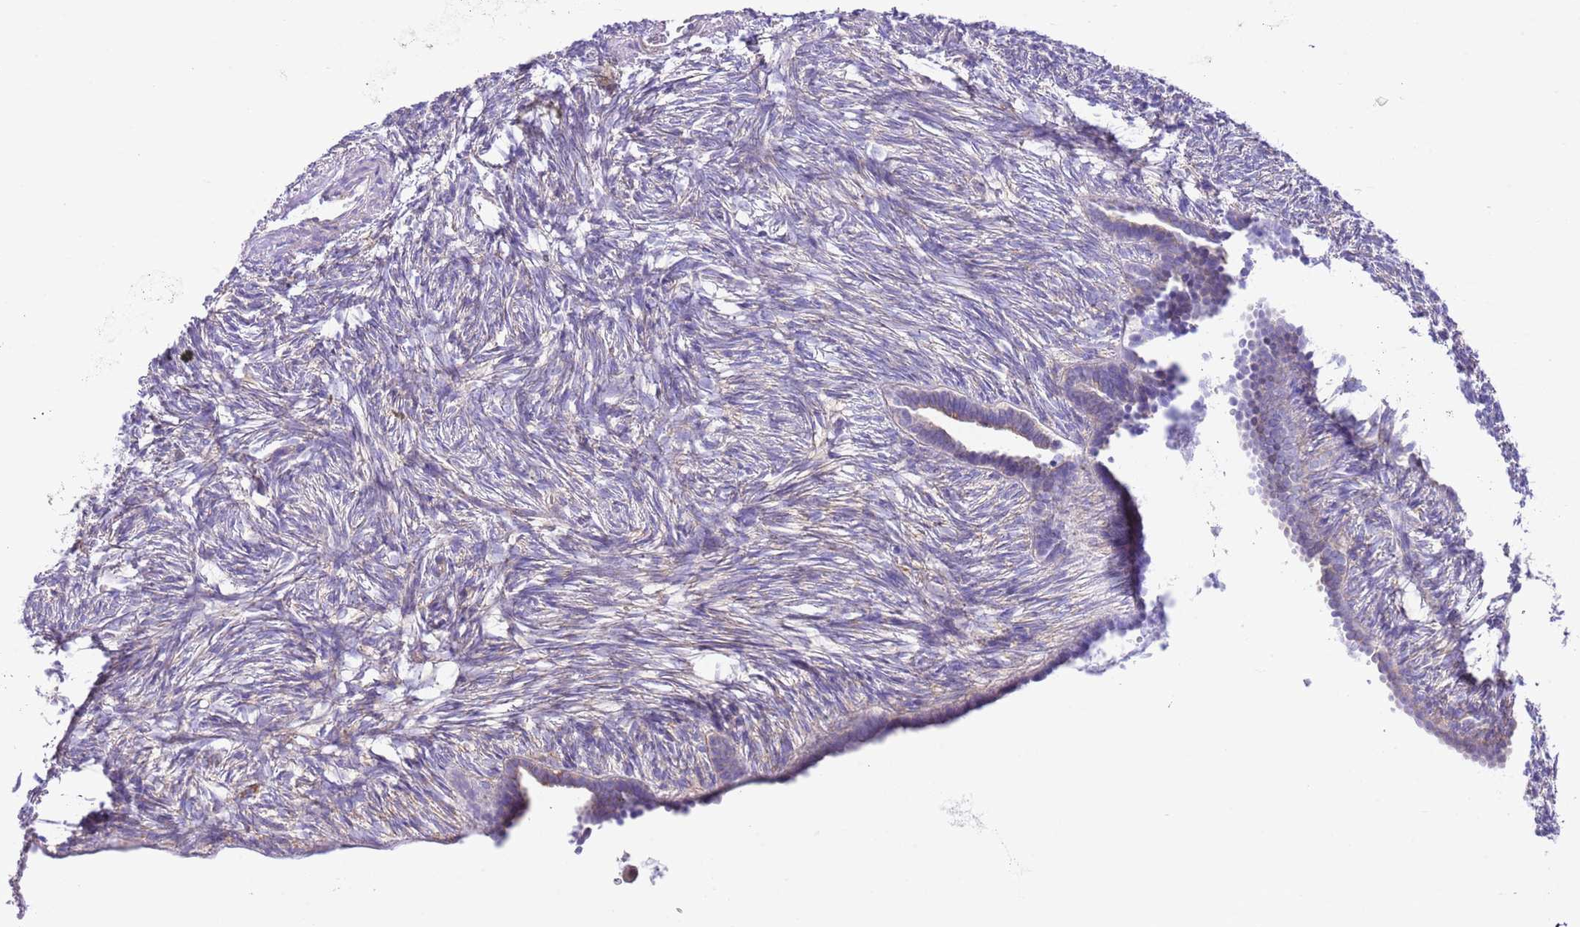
{"staining": {"intensity": "negative", "quantity": "none", "location": "none"}, "tissue": "ovary", "cell_type": "Follicle cells", "image_type": "normal", "snomed": [{"axis": "morphology", "description": "Normal tissue, NOS"}, {"axis": "topography", "description": "Ovary"}], "caption": "This is a histopathology image of immunohistochemistry staining of benign ovary, which shows no staining in follicle cells.", "gene": "RPS10", "patient": {"sex": "female", "age": 51}}